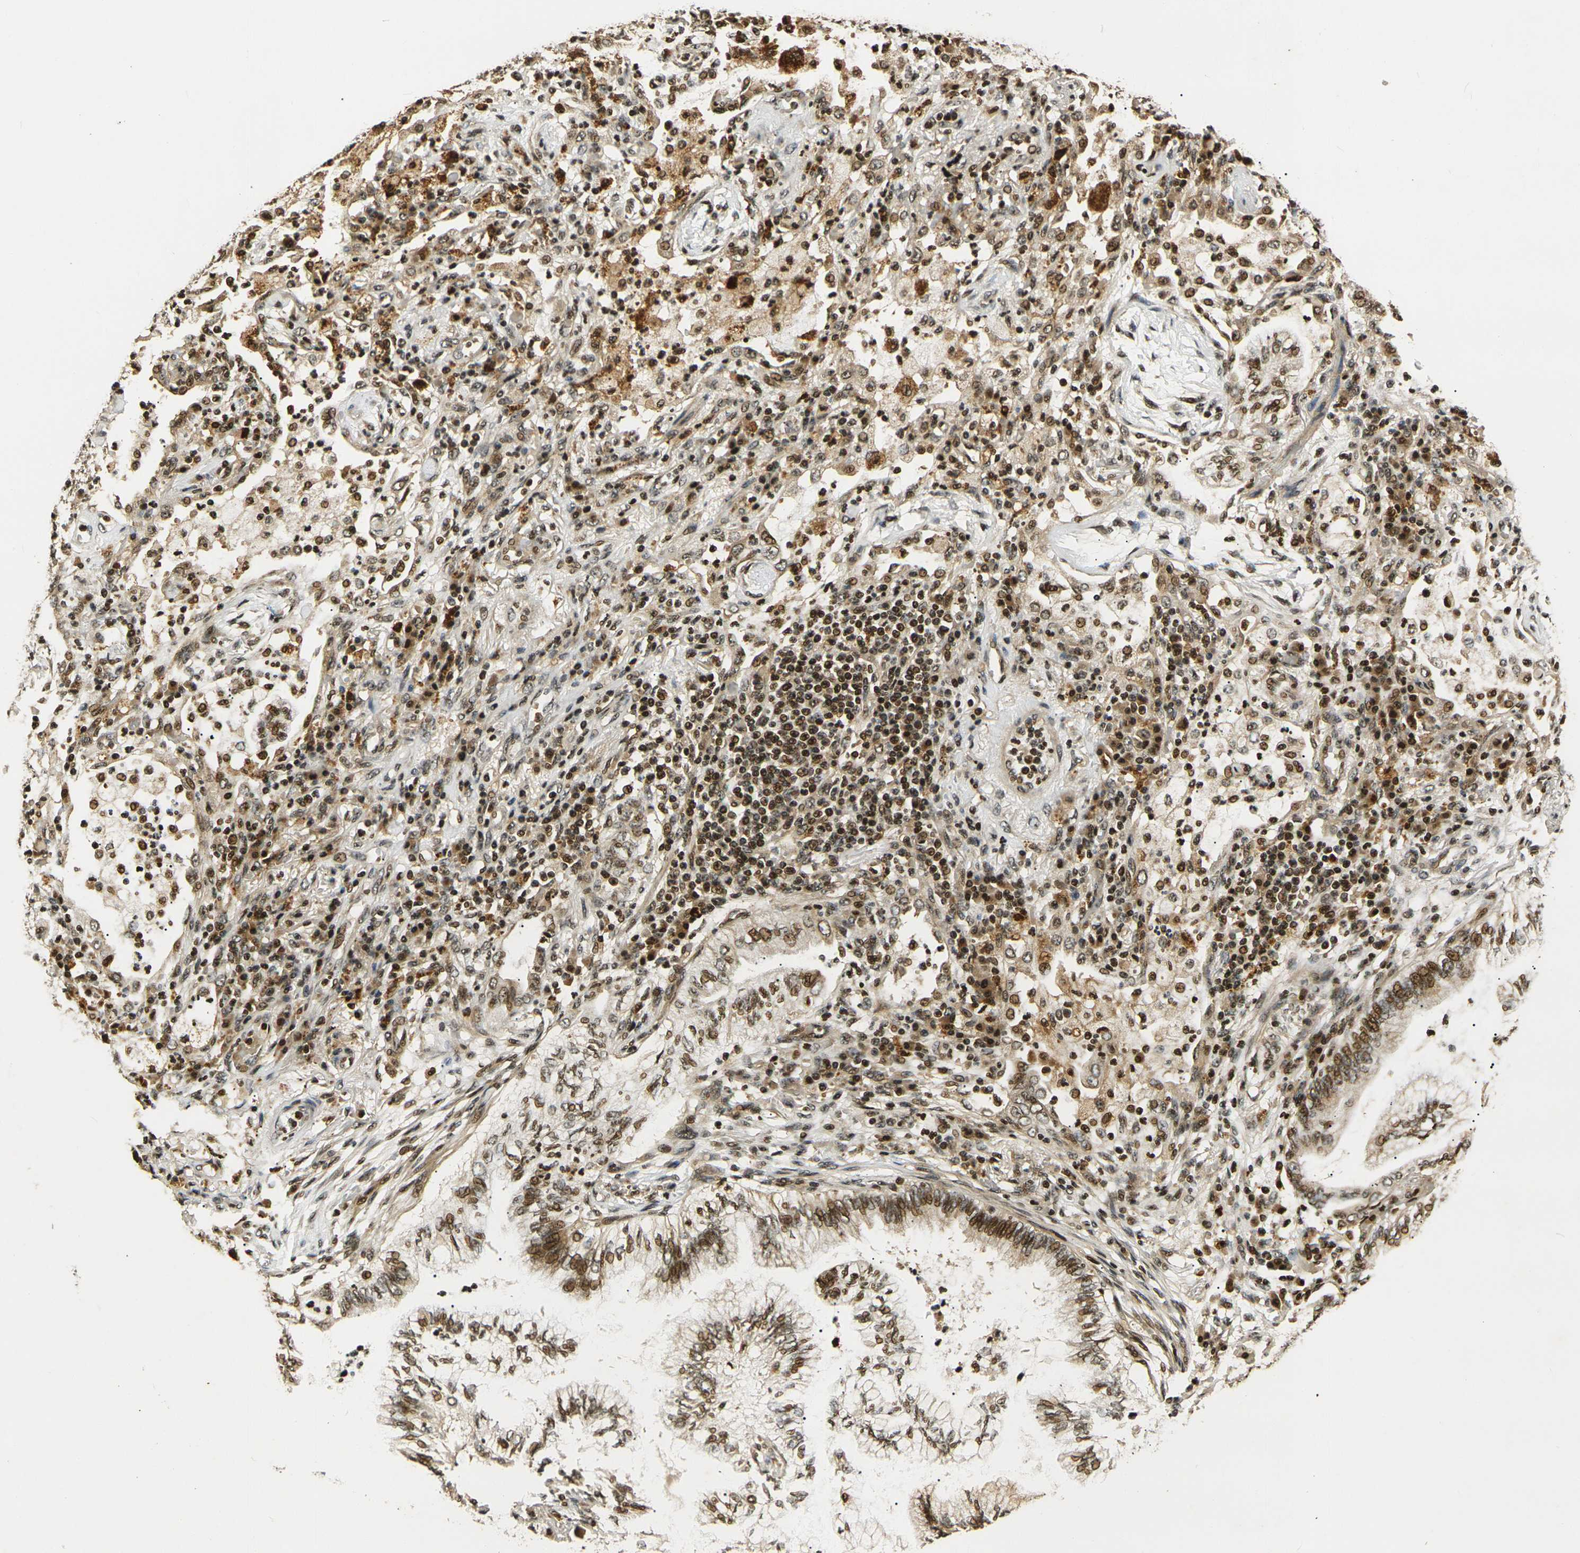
{"staining": {"intensity": "strong", "quantity": ">75%", "location": "cytoplasmic/membranous,nuclear"}, "tissue": "lung cancer", "cell_type": "Tumor cells", "image_type": "cancer", "snomed": [{"axis": "morphology", "description": "Normal tissue, NOS"}, {"axis": "morphology", "description": "Adenocarcinoma, NOS"}, {"axis": "topography", "description": "Bronchus"}, {"axis": "topography", "description": "Lung"}], "caption": "DAB (3,3'-diaminobenzidine) immunohistochemical staining of human adenocarcinoma (lung) demonstrates strong cytoplasmic/membranous and nuclear protein positivity in about >75% of tumor cells.", "gene": "ACTL6A", "patient": {"sex": "female", "age": 70}}